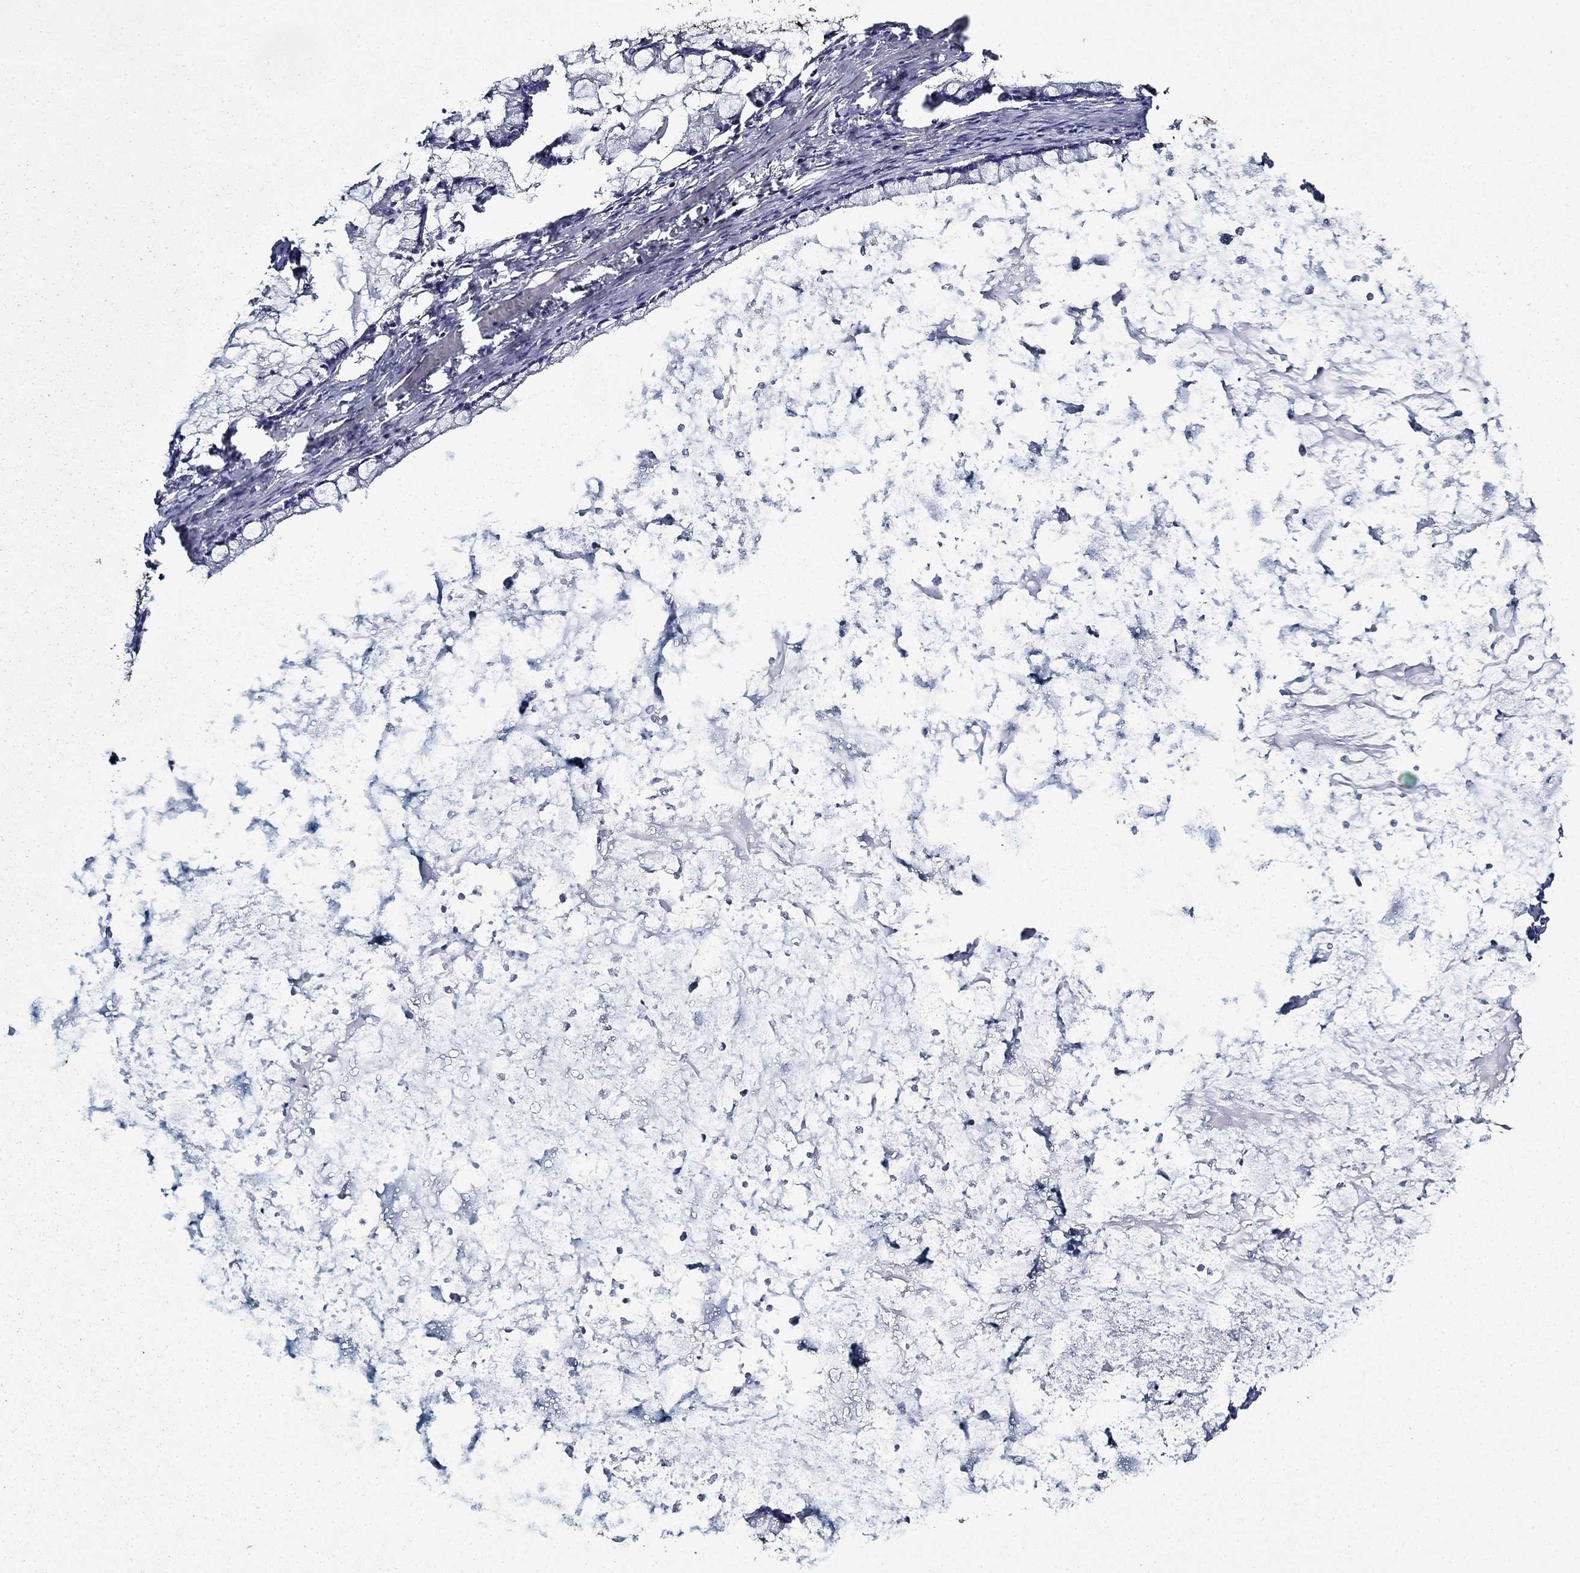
{"staining": {"intensity": "negative", "quantity": "none", "location": "none"}, "tissue": "ovarian cancer", "cell_type": "Tumor cells", "image_type": "cancer", "snomed": [{"axis": "morphology", "description": "Cystadenocarcinoma, mucinous, NOS"}, {"axis": "topography", "description": "Ovary"}], "caption": "Ovarian mucinous cystadenocarcinoma stained for a protein using IHC demonstrates no expression tumor cells.", "gene": "FXR1", "patient": {"sex": "female", "age": 67}}